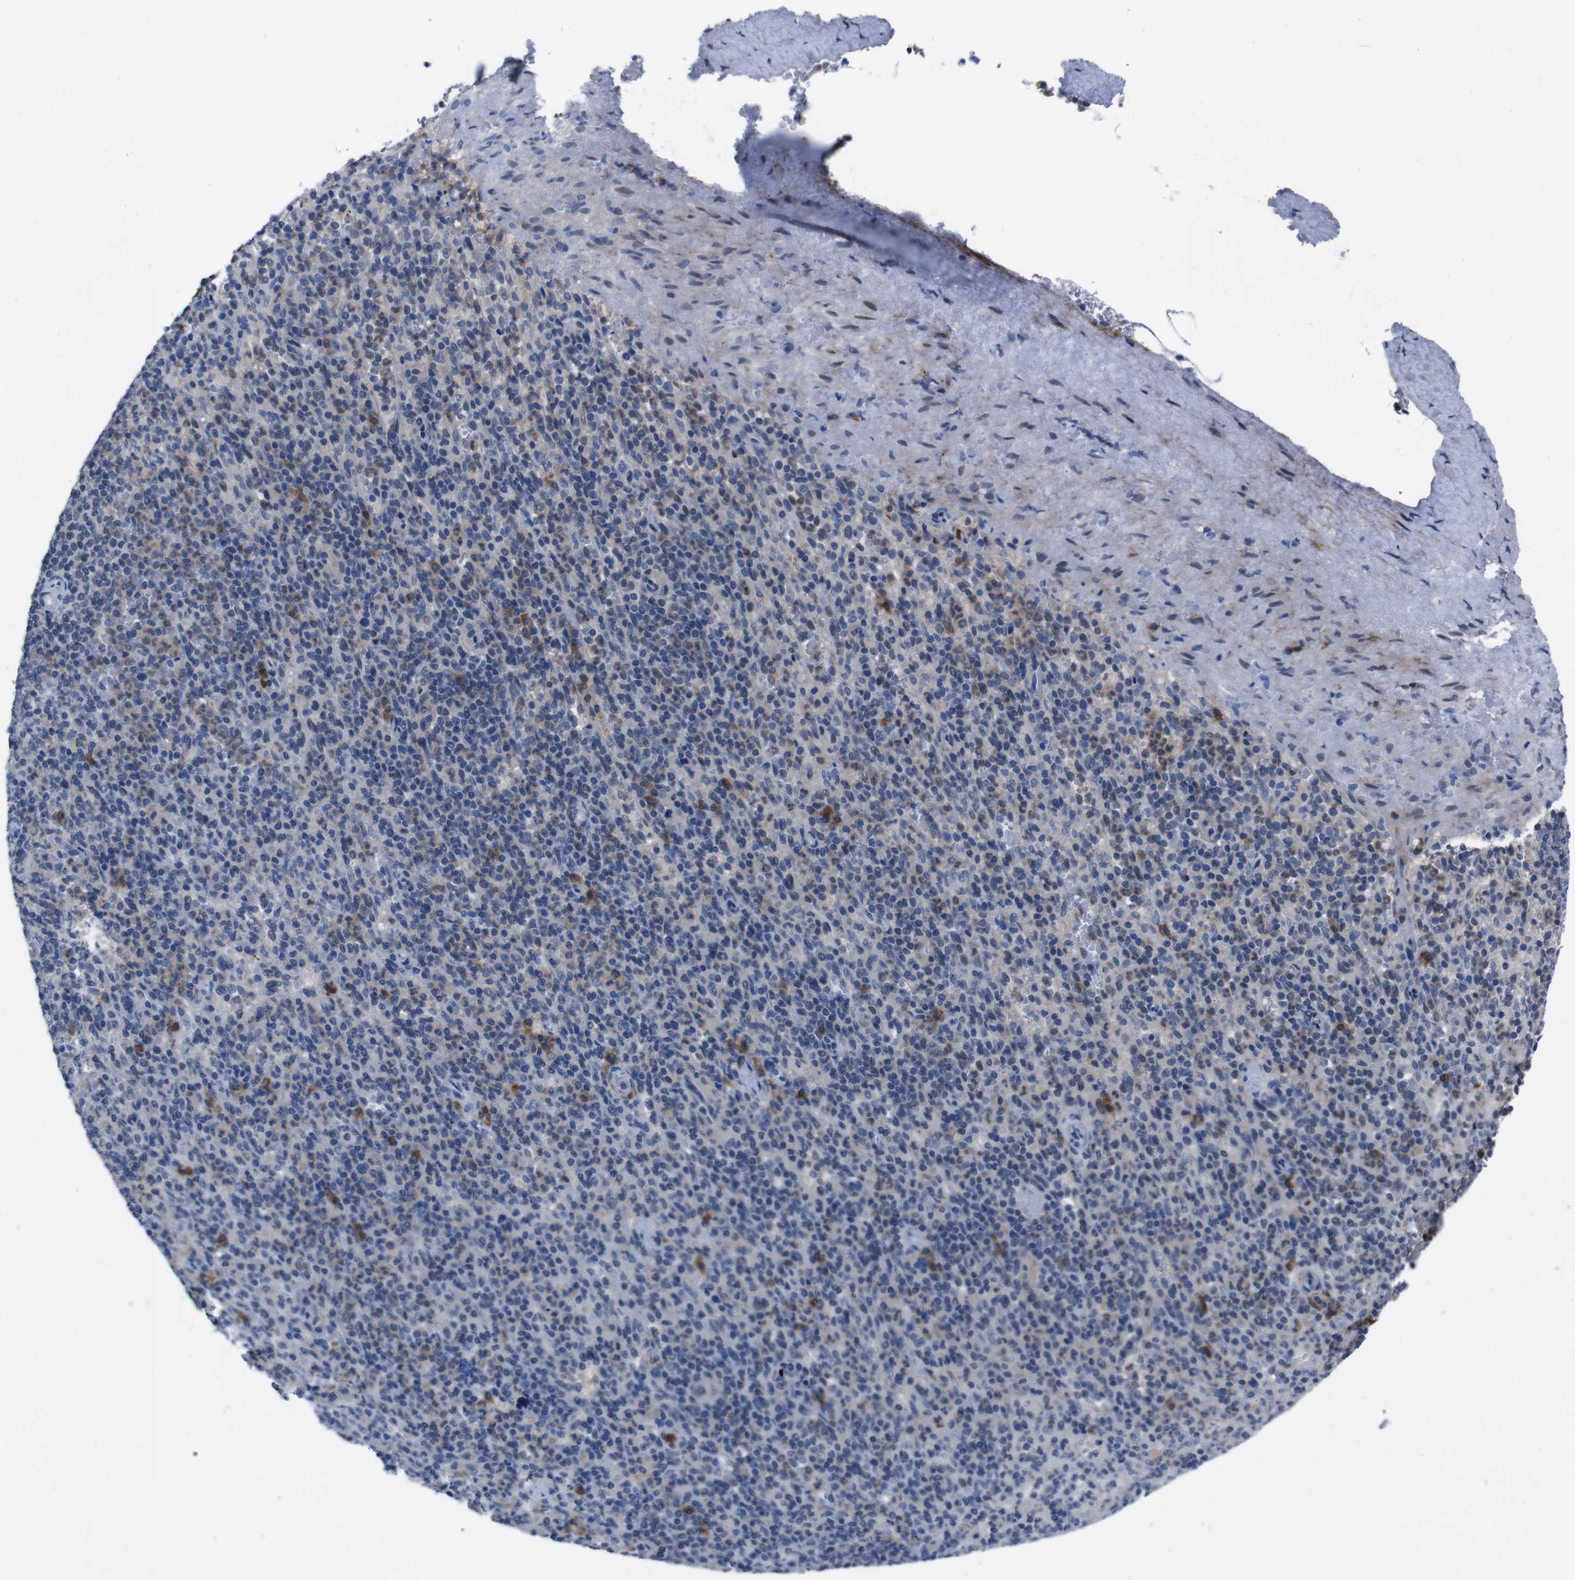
{"staining": {"intensity": "moderate", "quantity": "25%-75%", "location": "cytoplasmic/membranous"}, "tissue": "spleen", "cell_type": "Cells in red pulp", "image_type": "normal", "snomed": [{"axis": "morphology", "description": "Normal tissue, NOS"}, {"axis": "topography", "description": "Spleen"}], "caption": "High-power microscopy captured an immunohistochemistry (IHC) photomicrograph of benign spleen, revealing moderate cytoplasmic/membranous positivity in approximately 25%-75% of cells in red pulp. (DAB (3,3'-diaminobenzidine) = brown stain, brightfield microscopy at high magnification).", "gene": "SEMA4B", "patient": {"sex": "female", "age": 74}}